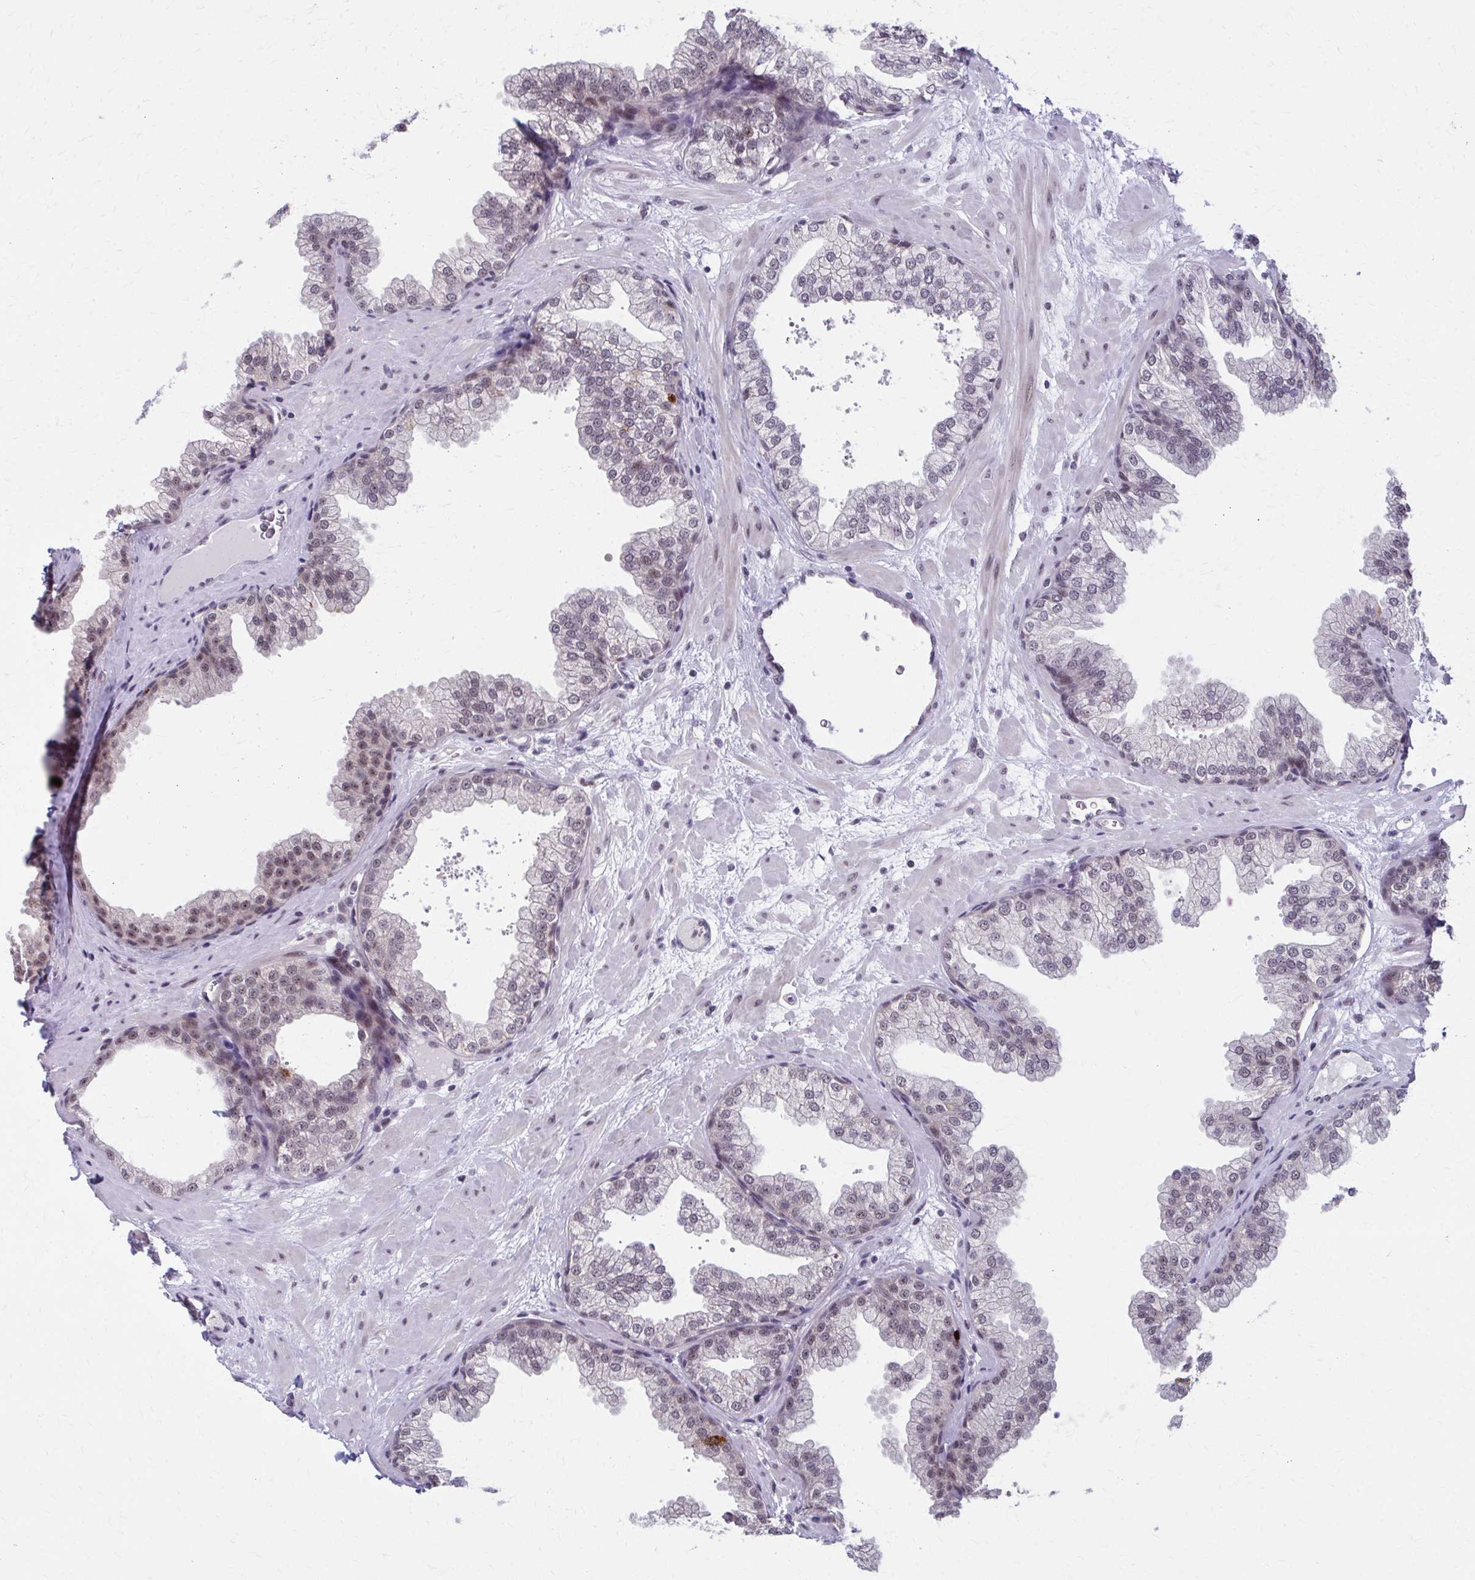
{"staining": {"intensity": "moderate", "quantity": "25%-75%", "location": "cytoplasmic/membranous,nuclear"}, "tissue": "prostate", "cell_type": "Glandular cells", "image_type": "normal", "snomed": [{"axis": "morphology", "description": "Normal tissue, NOS"}, {"axis": "topography", "description": "Prostate"}], "caption": "DAB (3,3'-diaminobenzidine) immunohistochemical staining of unremarkable human prostate demonstrates moderate cytoplasmic/membranous,nuclear protein staining in approximately 25%-75% of glandular cells. (DAB IHC with brightfield microscopy, high magnification).", "gene": "SETBP1", "patient": {"sex": "male", "age": 37}}